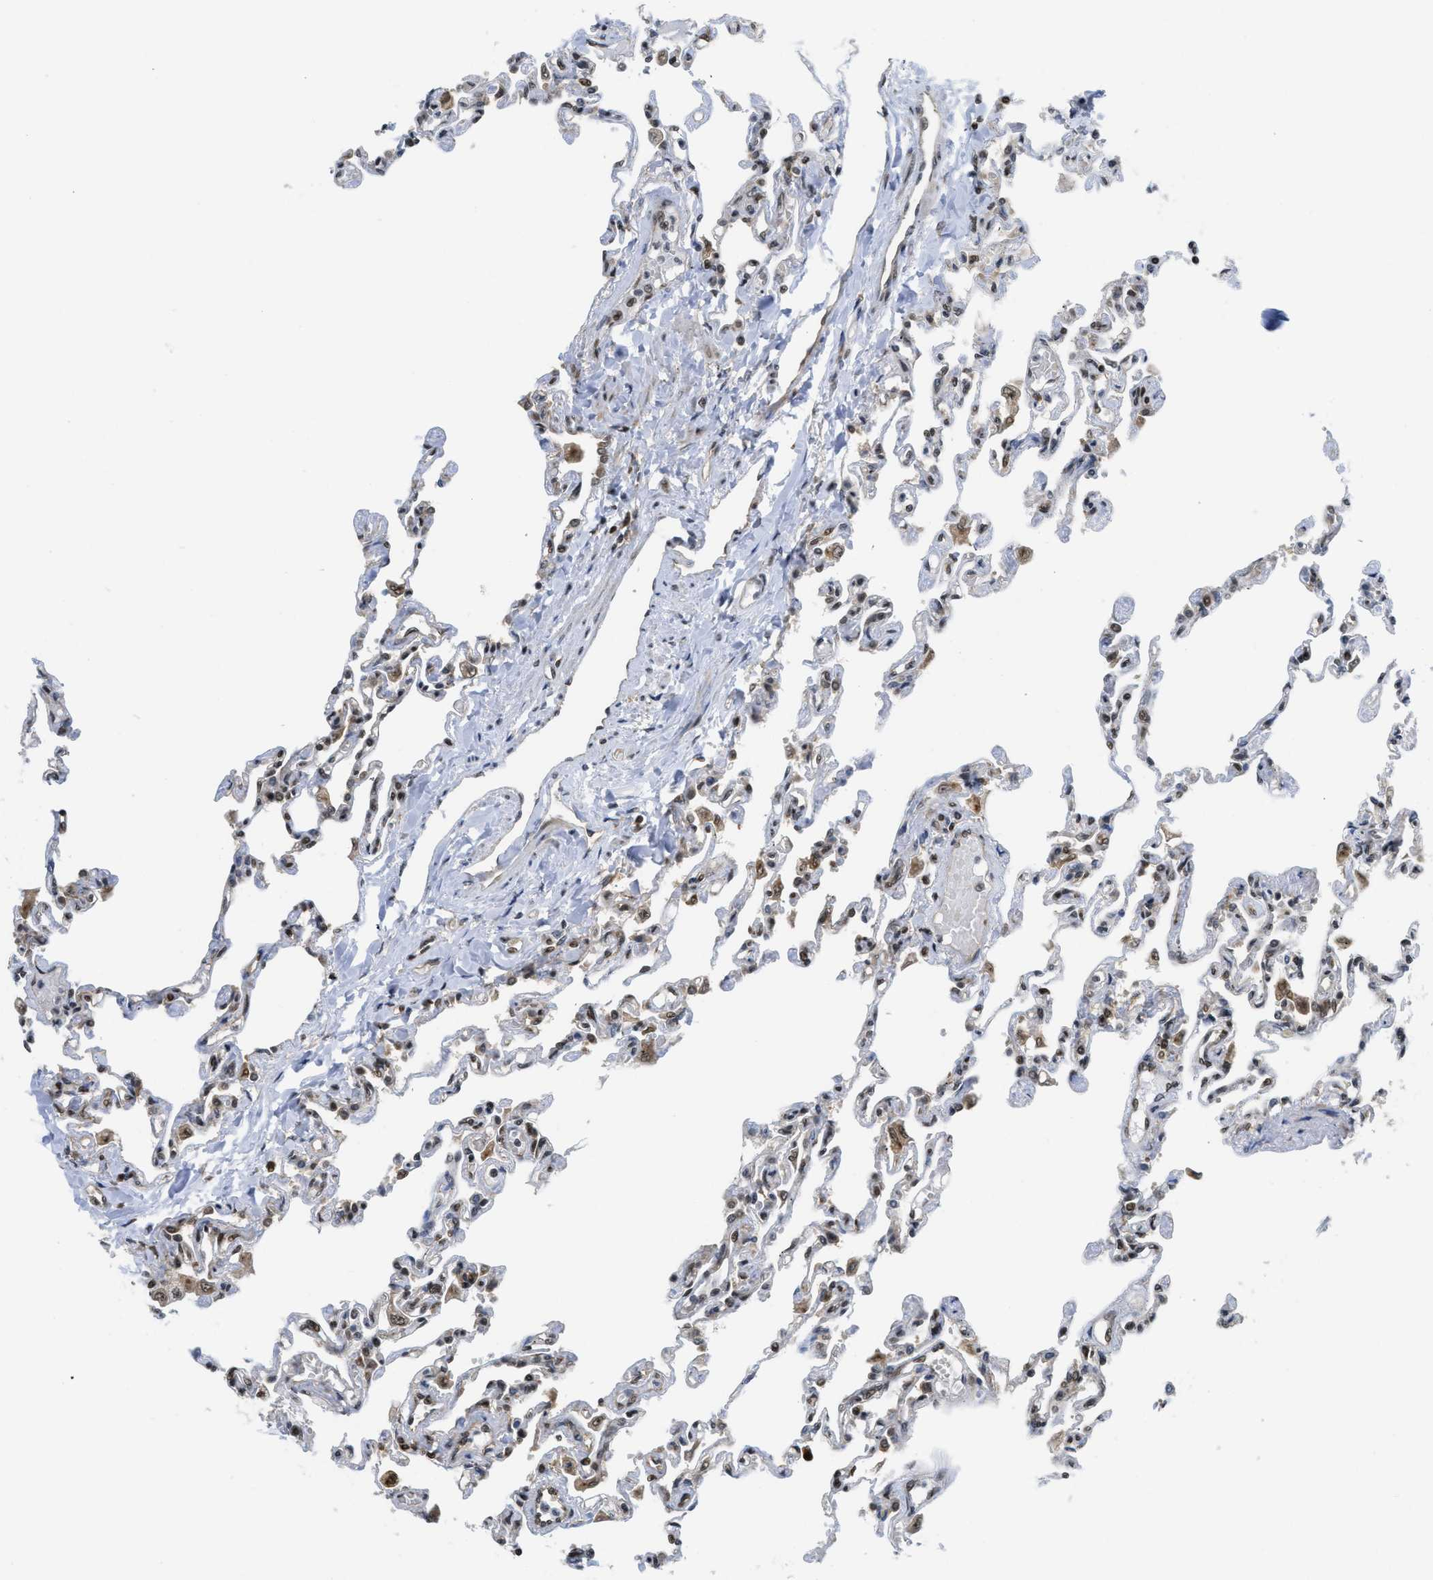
{"staining": {"intensity": "strong", "quantity": "25%-75%", "location": "nuclear"}, "tissue": "lung", "cell_type": "Alveolar cells", "image_type": "normal", "snomed": [{"axis": "morphology", "description": "Normal tissue, NOS"}, {"axis": "topography", "description": "Lung"}], "caption": "IHC of normal lung exhibits high levels of strong nuclear expression in approximately 25%-75% of alveolar cells.", "gene": "TACC1", "patient": {"sex": "male", "age": 21}}